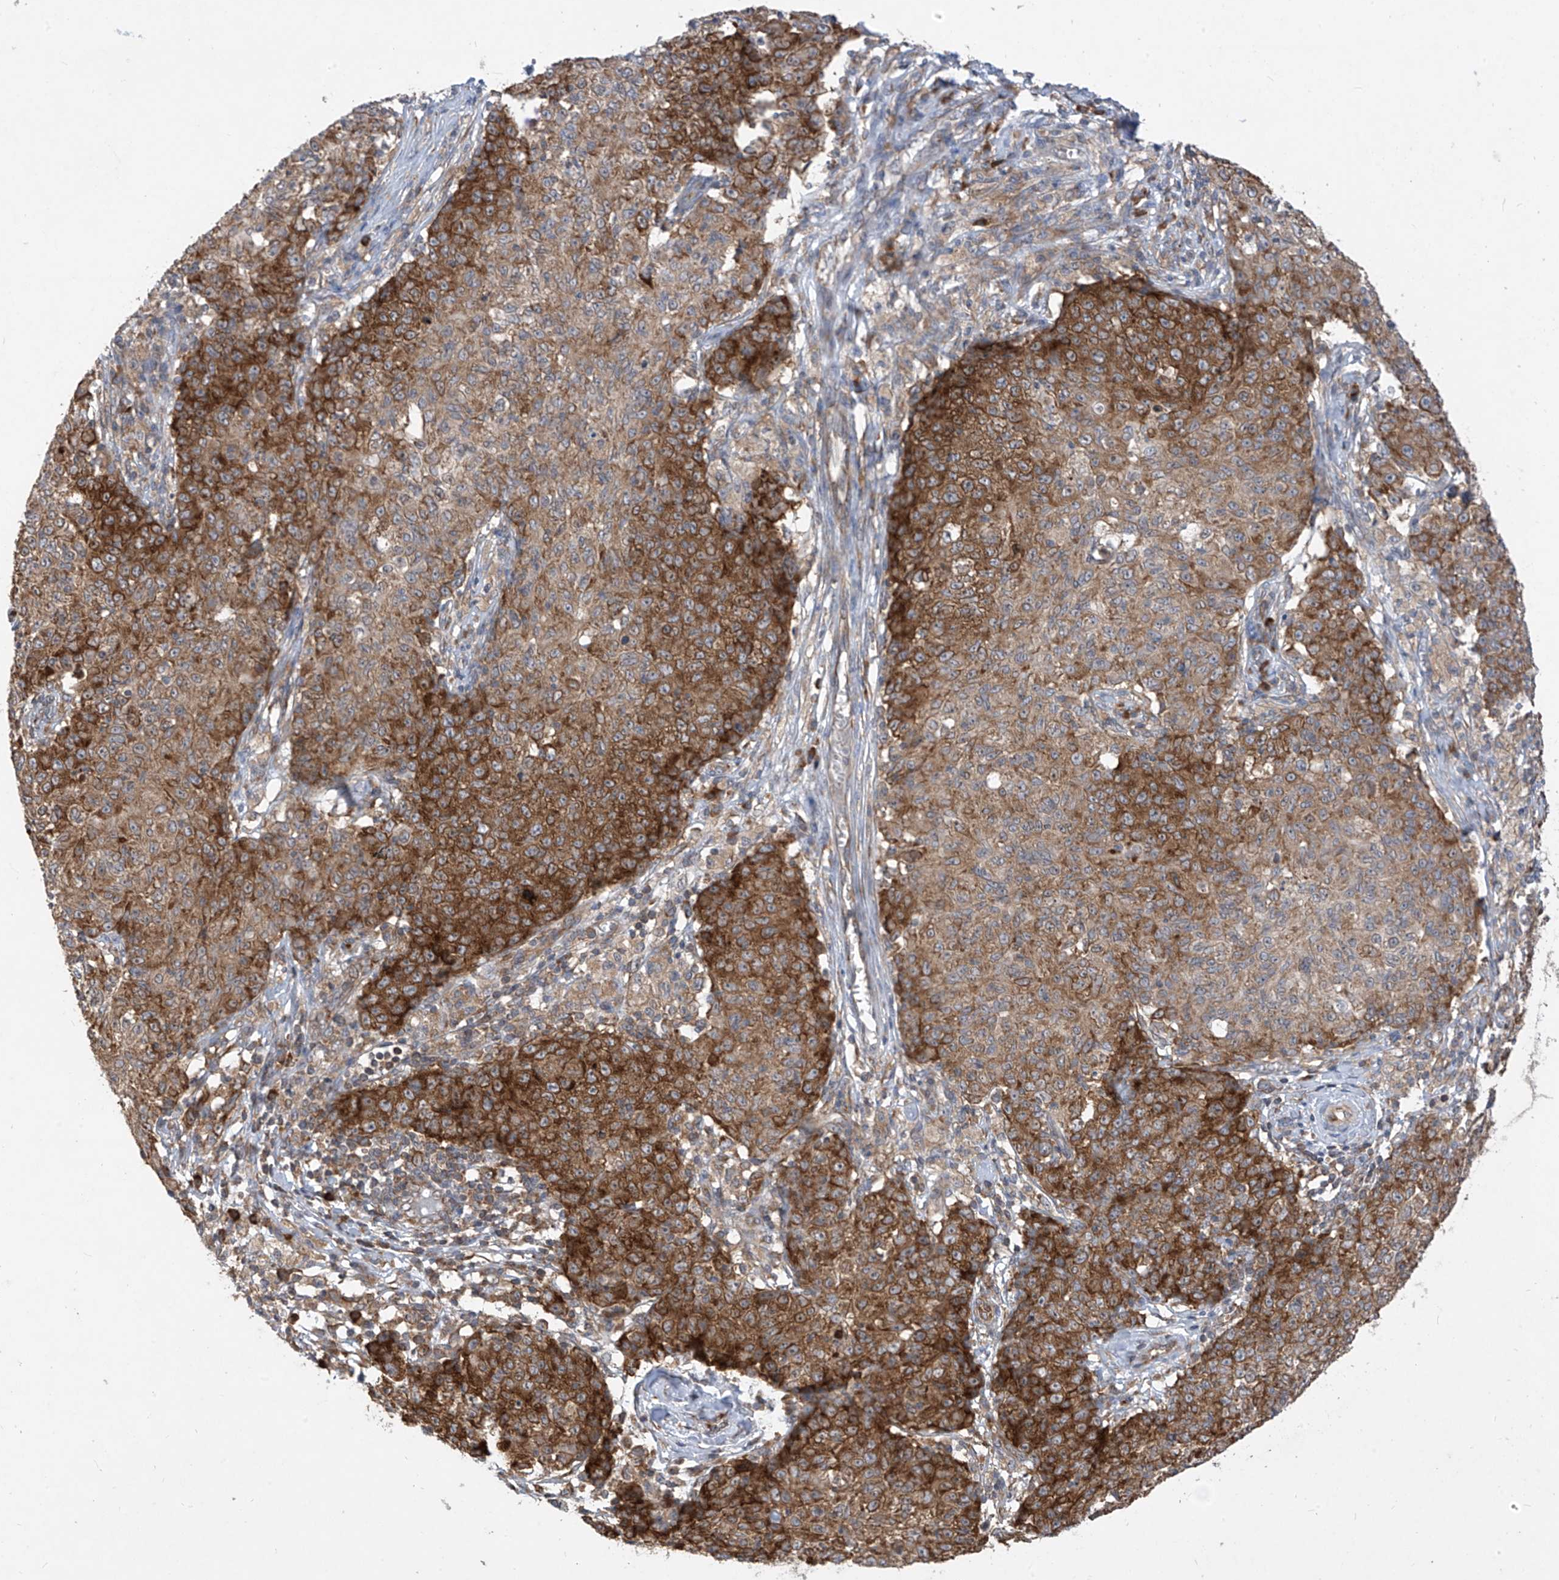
{"staining": {"intensity": "moderate", "quantity": ">75%", "location": "cytoplasmic/membranous"}, "tissue": "ovarian cancer", "cell_type": "Tumor cells", "image_type": "cancer", "snomed": [{"axis": "morphology", "description": "Carcinoma, endometroid"}, {"axis": "topography", "description": "Ovary"}], "caption": "Moderate cytoplasmic/membranous positivity is seen in about >75% of tumor cells in ovarian endometroid carcinoma. The protein of interest is shown in brown color, while the nuclei are stained blue.", "gene": "RPL34", "patient": {"sex": "female", "age": 42}}